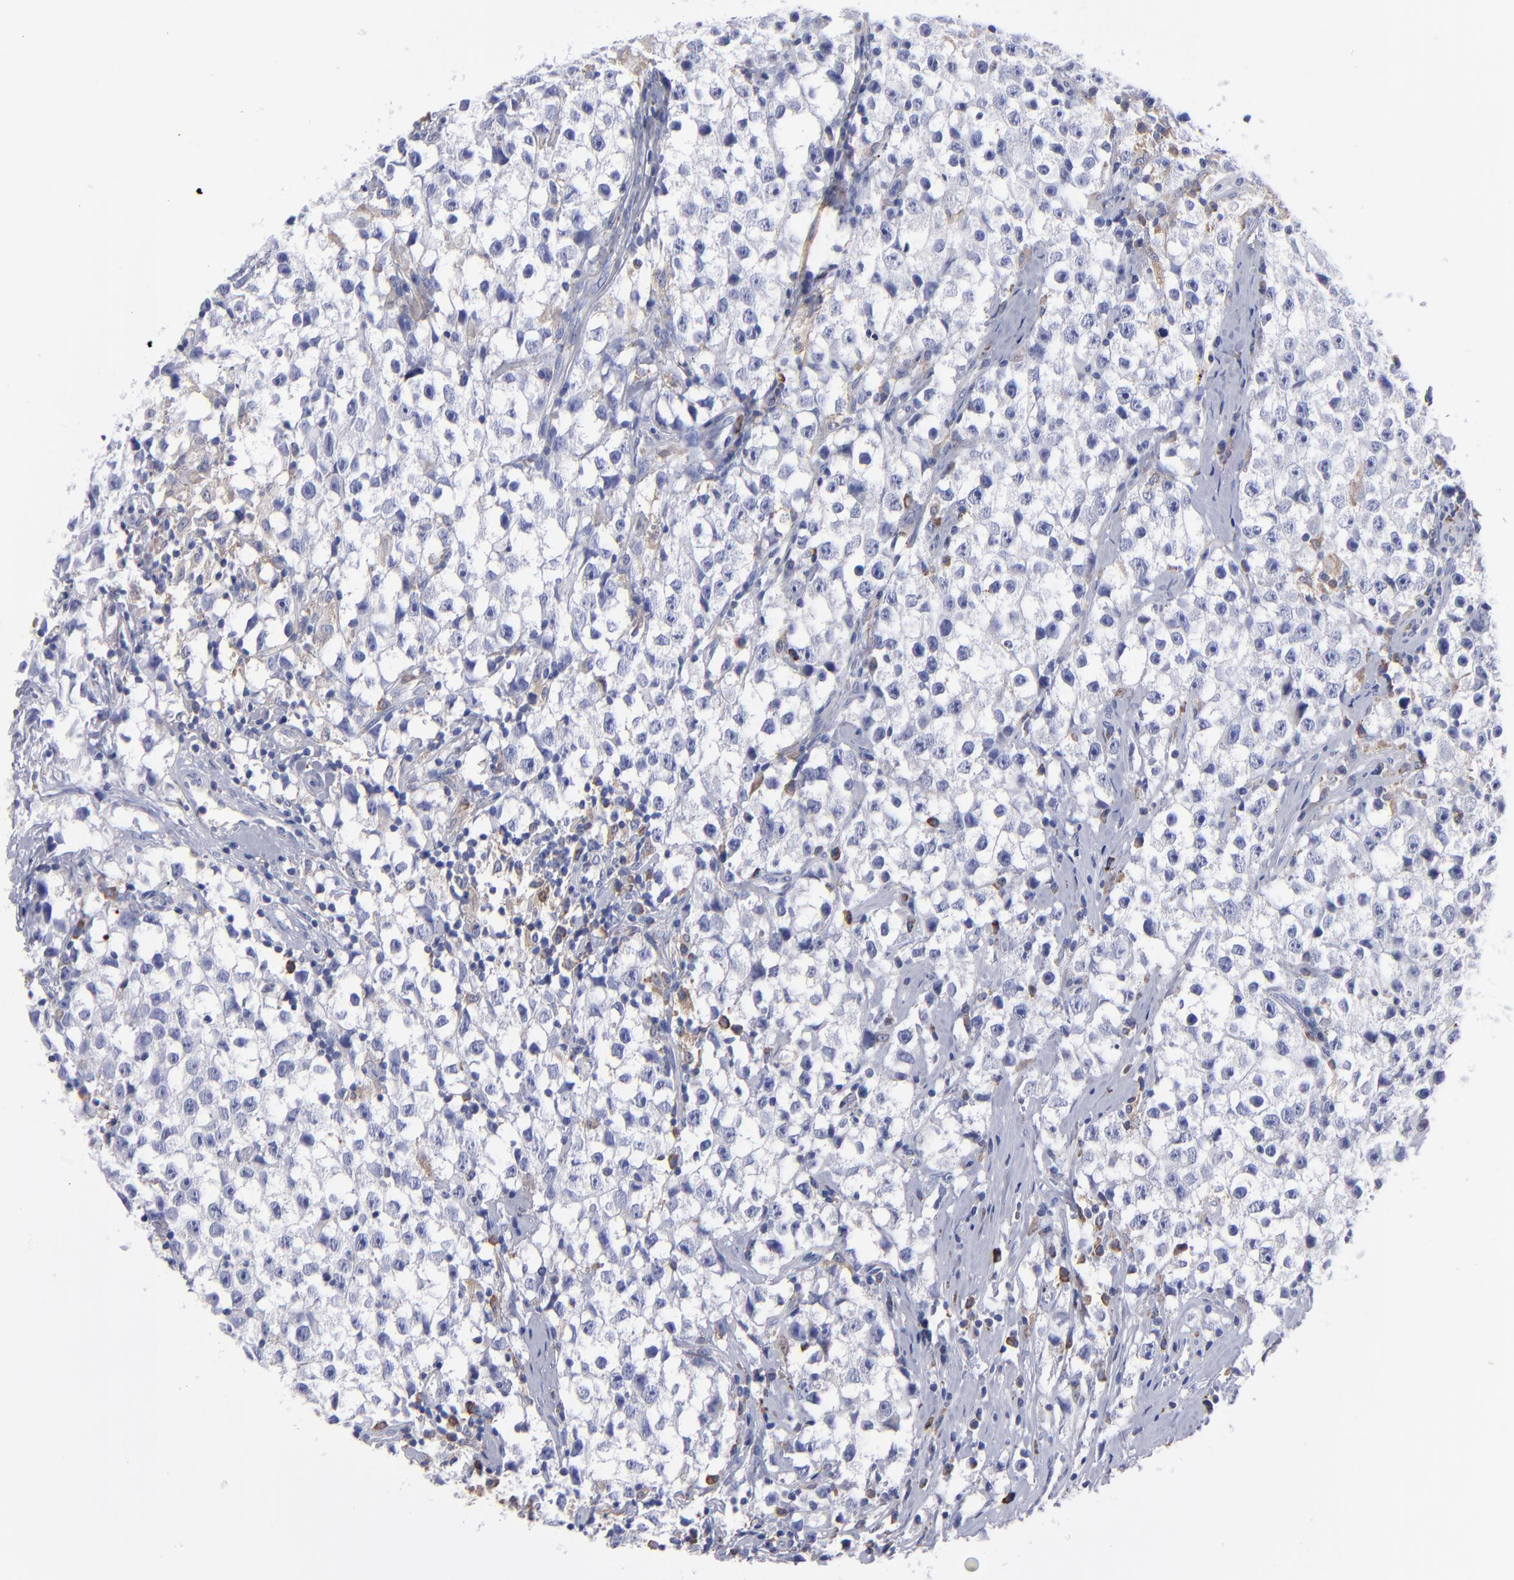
{"staining": {"intensity": "weak", "quantity": "<25%", "location": "cytoplasmic/membranous"}, "tissue": "testis cancer", "cell_type": "Tumor cells", "image_type": "cancer", "snomed": [{"axis": "morphology", "description": "Seminoma, NOS"}, {"axis": "topography", "description": "Testis"}], "caption": "This histopathology image is of testis seminoma stained with immunohistochemistry to label a protein in brown with the nuclei are counter-stained blue. There is no staining in tumor cells. The staining is performed using DAB (3,3'-diaminobenzidine) brown chromogen with nuclei counter-stained in using hematoxylin.", "gene": "MFGE8", "patient": {"sex": "male", "age": 35}}